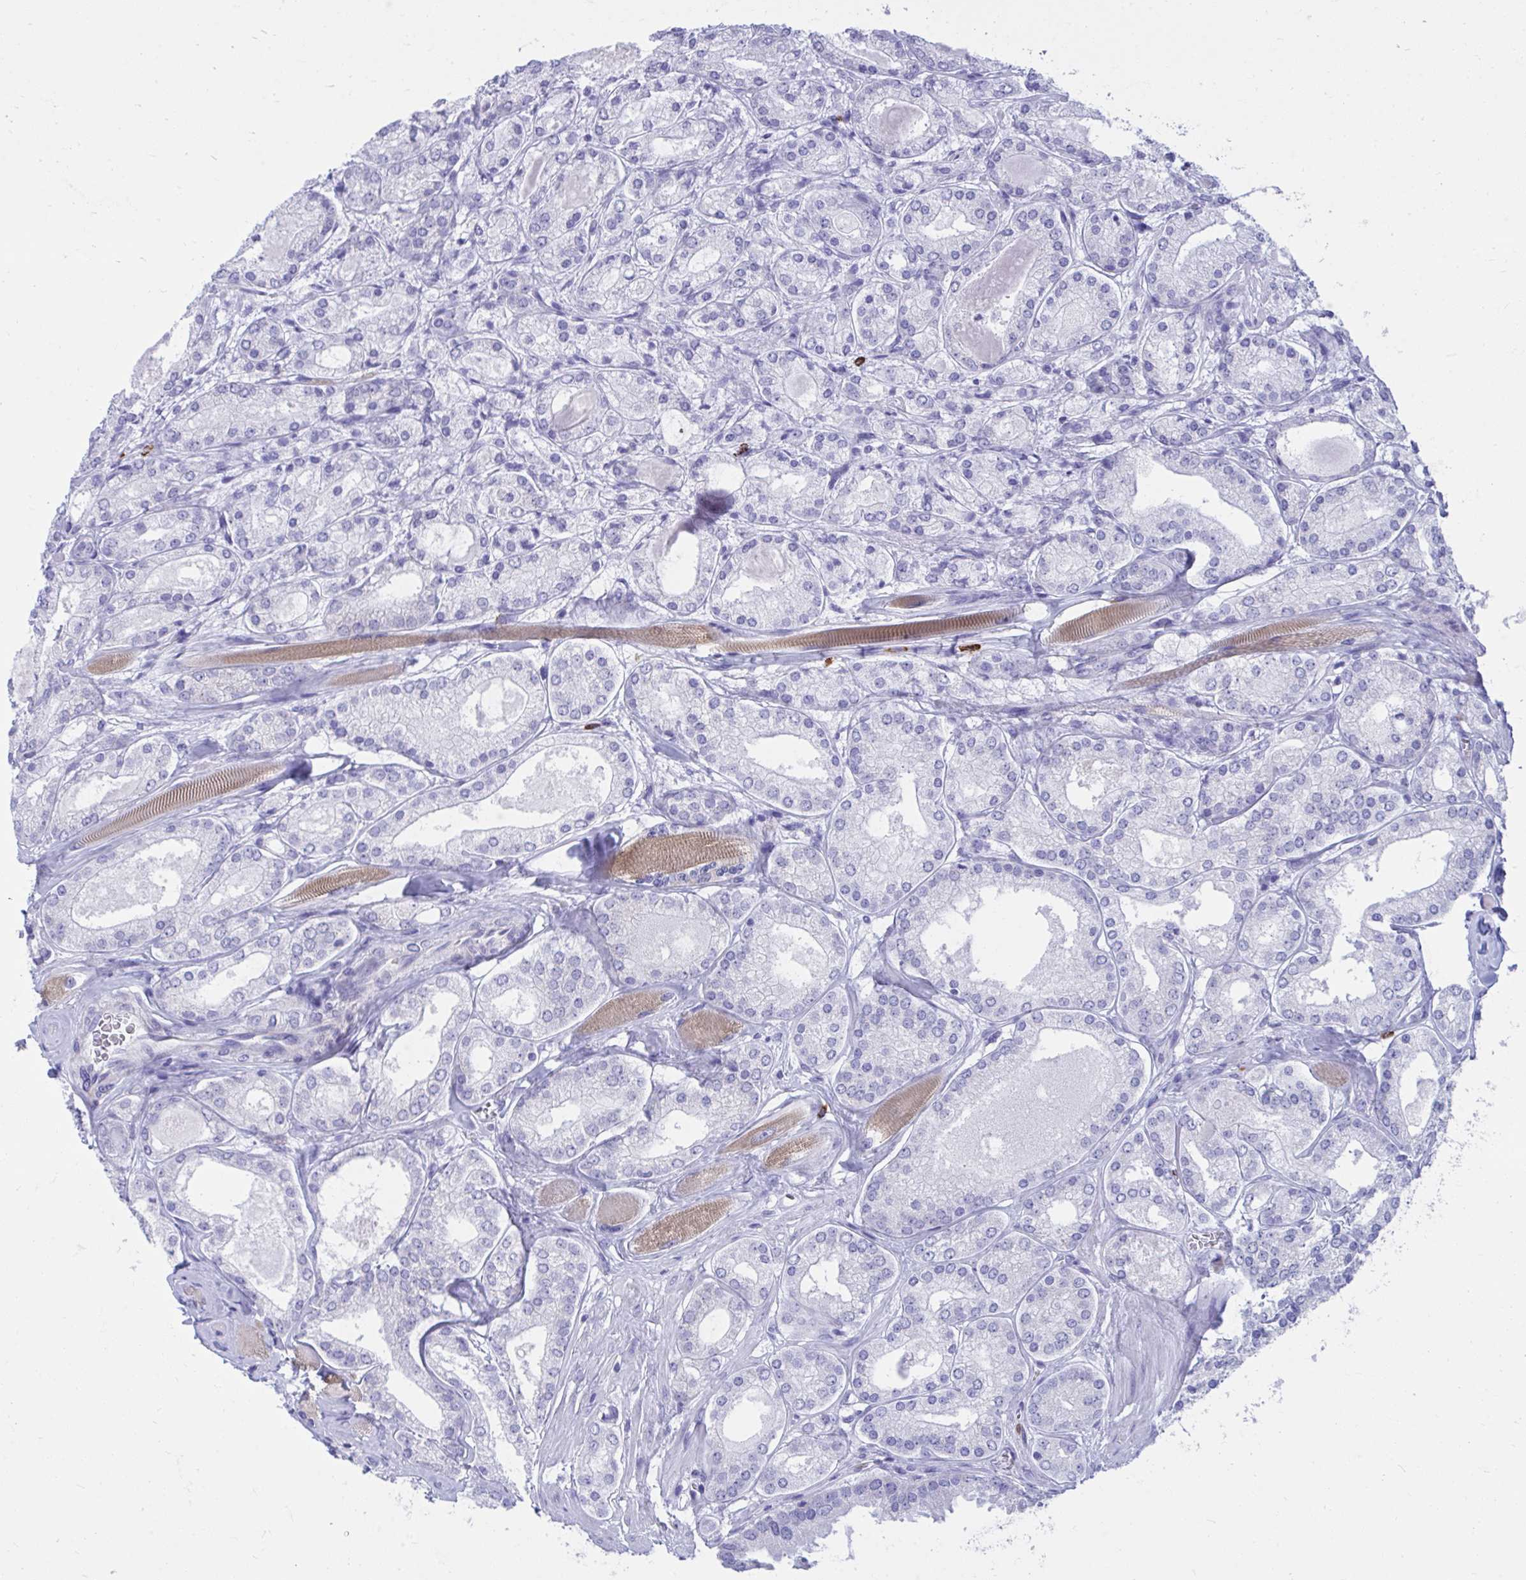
{"staining": {"intensity": "negative", "quantity": "none", "location": "none"}, "tissue": "prostate cancer", "cell_type": "Tumor cells", "image_type": "cancer", "snomed": [{"axis": "morphology", "description": "Adenocarcinoma, High grade"}, {"axis": "topography", "description": "Prostate"}], "caption": "A high-resolution micrograph shows immunohistochemistry staining of prostate adenocarcinoma (high-grade), which demonstrates no significant positivity in tumor cells.", "gene": "SHISA8", "patient": {"sex": "male", "age": 67}}